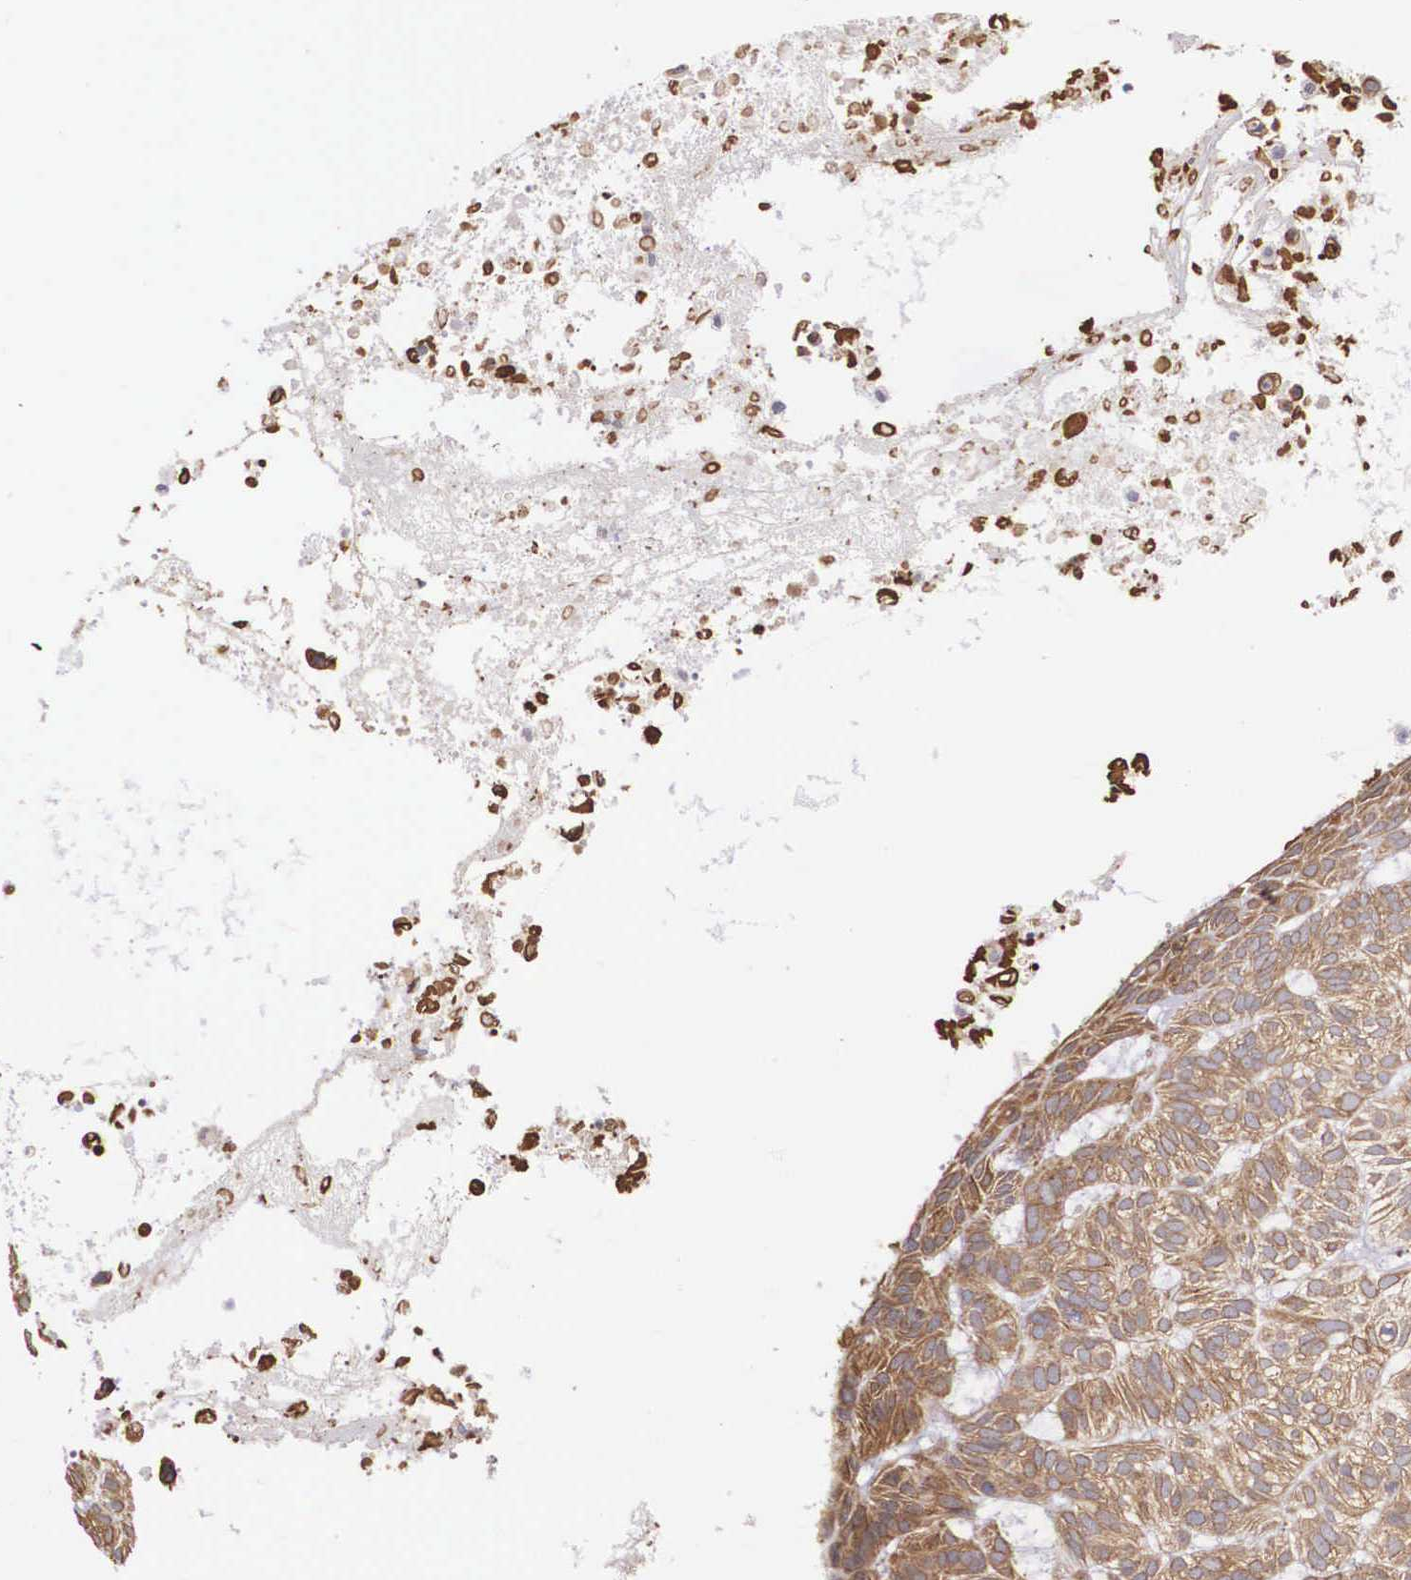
{"staining": {"intensity": "moderate", "quantity": ">75%", "location": "cytoplasmic/membranous"}, "tissue": "skin cancer", "cell_type": "Tumor cells", "image_type": "cancer", "snomed": [{"axis": "morphology", "description": "Basal cell carcinoma"}, {"axis": "topography", "description": "Skin"}], "caption": "Skin basal cell carcinoma stained with a brown dye exhibits moderate cytoplasmic/membranous positive expression in about >75% of tumor cells.", "gene": "SLC25A21", "patient": {"sex": "male", "age": 75}}